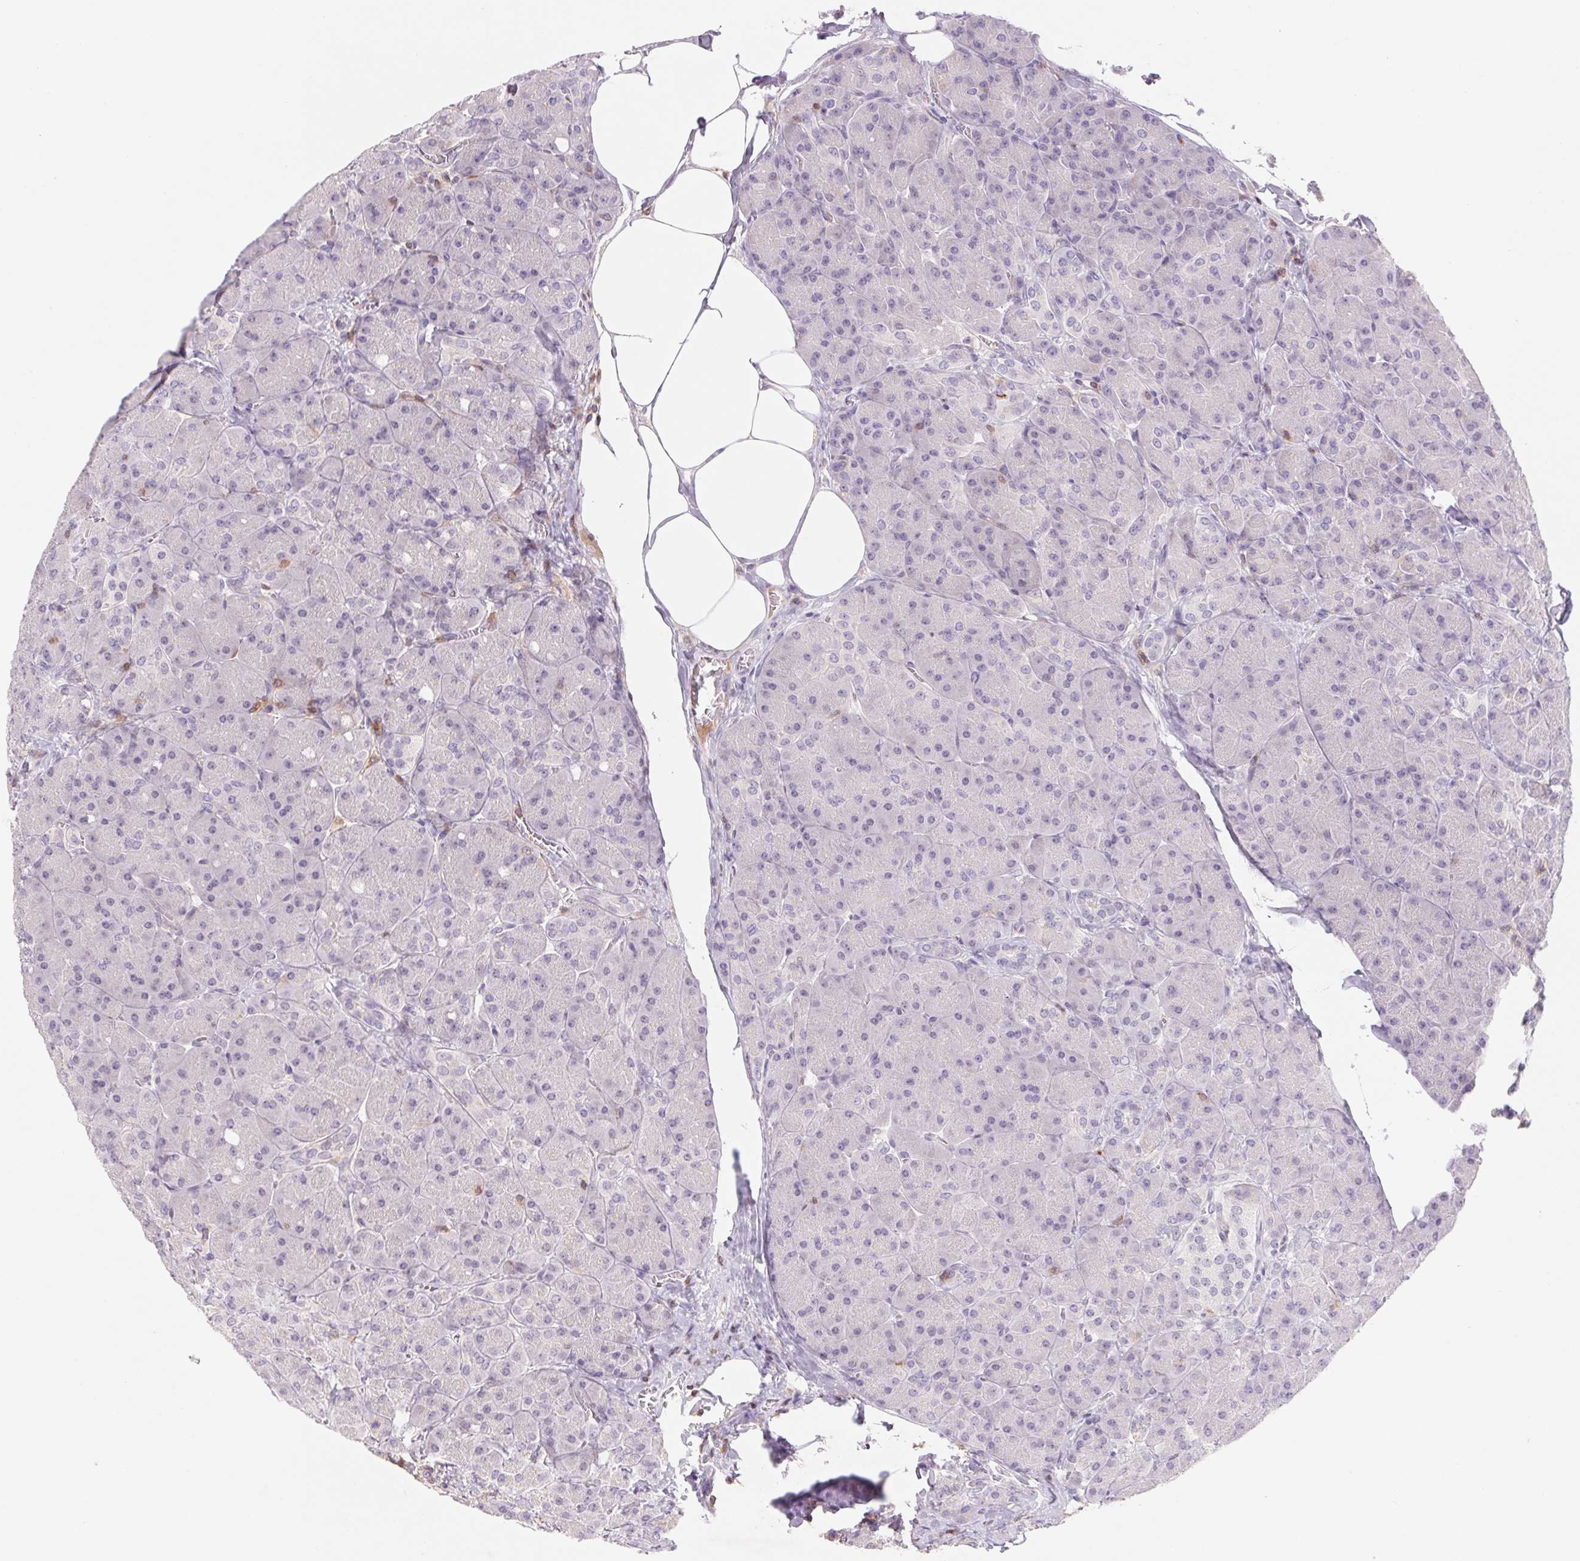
{"staining": {"intensity": "negative", "quantity": "none", "location": "none"}, "tissue": "pancreas", "cell_type": "Exocrine glandular cells", "image_type": "normal", "snomed": [{"axis": "morphology", "description": "Normal tissue, NOS"}, {"axis": "topography", "description": "Pancreas"}], "caption": "This is an immunohistochemistry (IHC) photomicrograph of unremarkable human pancreas. There is no positivity in exocrine glandular cells.", "gene": "KIF26A", "patient": {"sex": "male", "age": 55}}